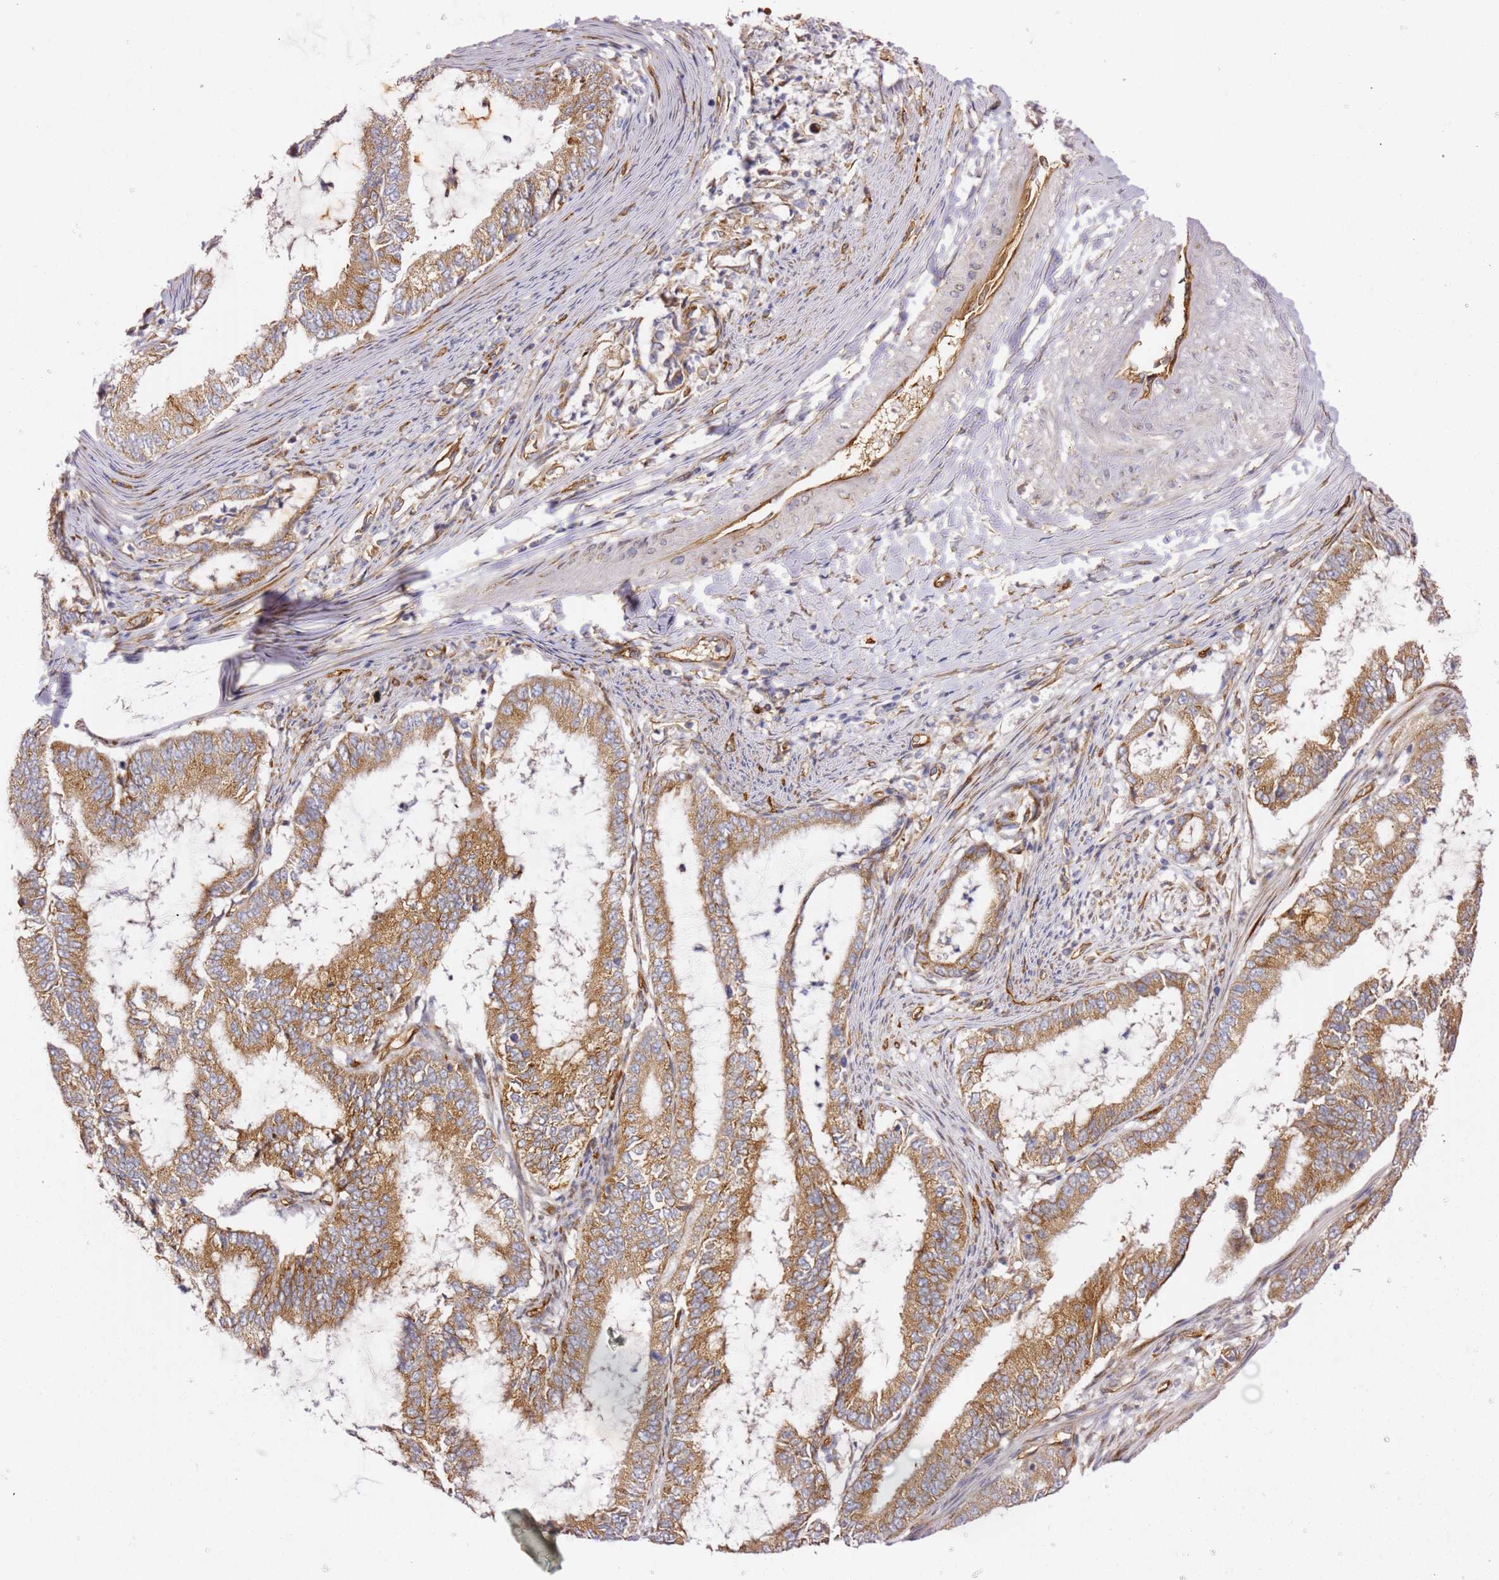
{"staining": {"intensity": "moderate", "quantity": ">75%", "location": "cytoplasmic/membranous"}, "tissue": "endometrial cancer", "cell_type": "Tumor cells", "image_type": "cancer", "snomed": [{"axis": "morphology", "description": "Adenocarcinoma, NOS"}, {"axis": "topography", "description": "Endometrium"}], "caption": "Endometrial adenocarcinoma was stained to show a protein in brown. There is medium levels of moderate cytoplasmic/membranous positivity in approximately >75% of tumor cells.", "gene": "KIF7", "patient": {"sex": "female", "age": 51}}